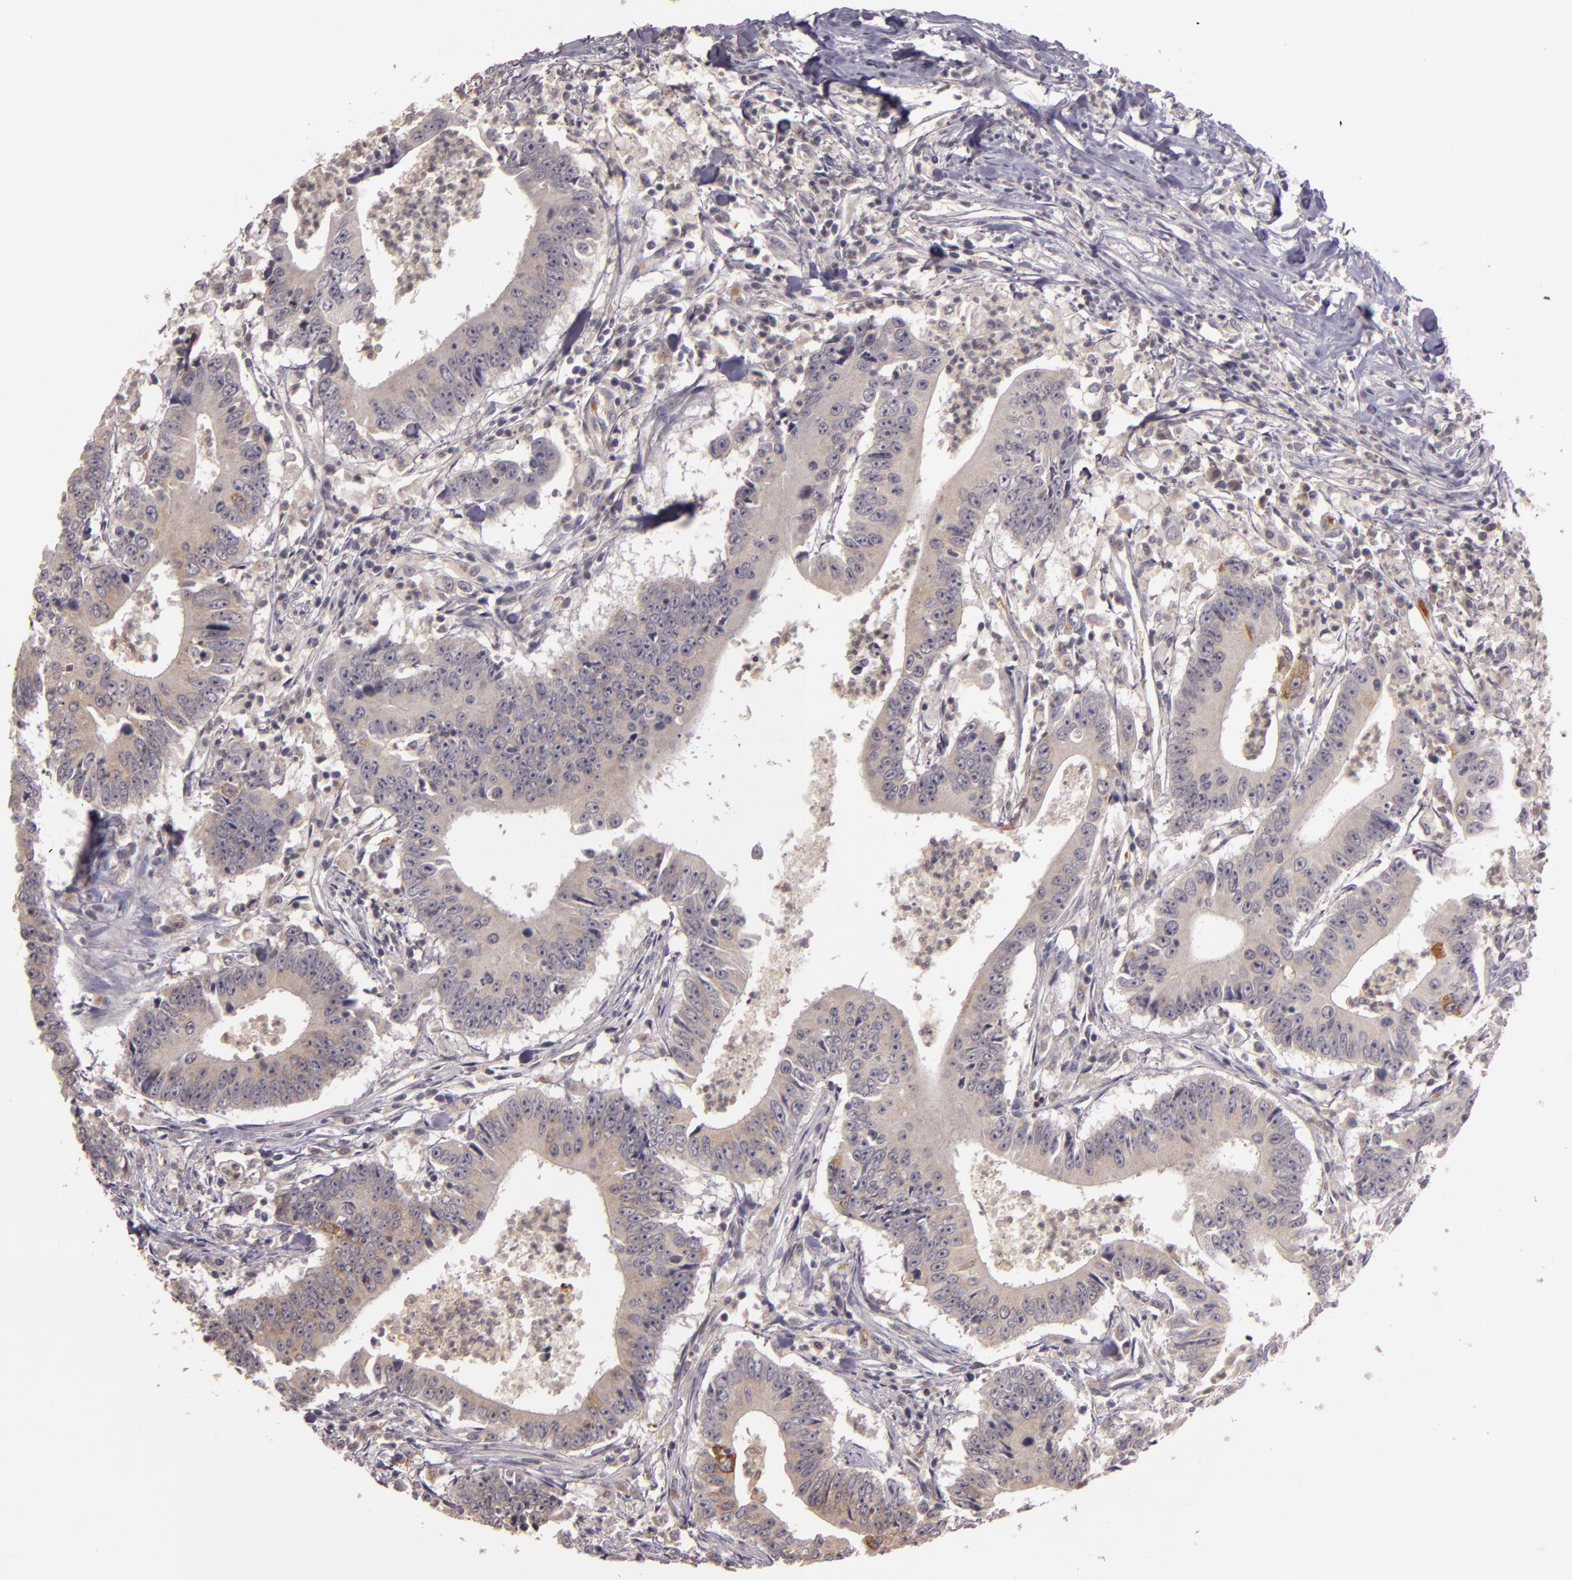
{"staining": {"intensity": "negative", "quantity": "none", "location": "none"}, "tissue": "colorectal cancer", "cell_type": "Tumor cells", "image_type": "cancer", "snomed": [{"axis": "morphology", "description": "Adenocarcinoma, NOS"}, {"axis": "topography", "description": "Colon"}], "caption": "Immunohistochemistry photomicrograph of human colorectal cancer (adenocarcinoma) stained for a protein (brown), which demonstrates no expression in tumor cells.", "gene": "TFF1", "patient": {"sex": "male", "age": 55}}